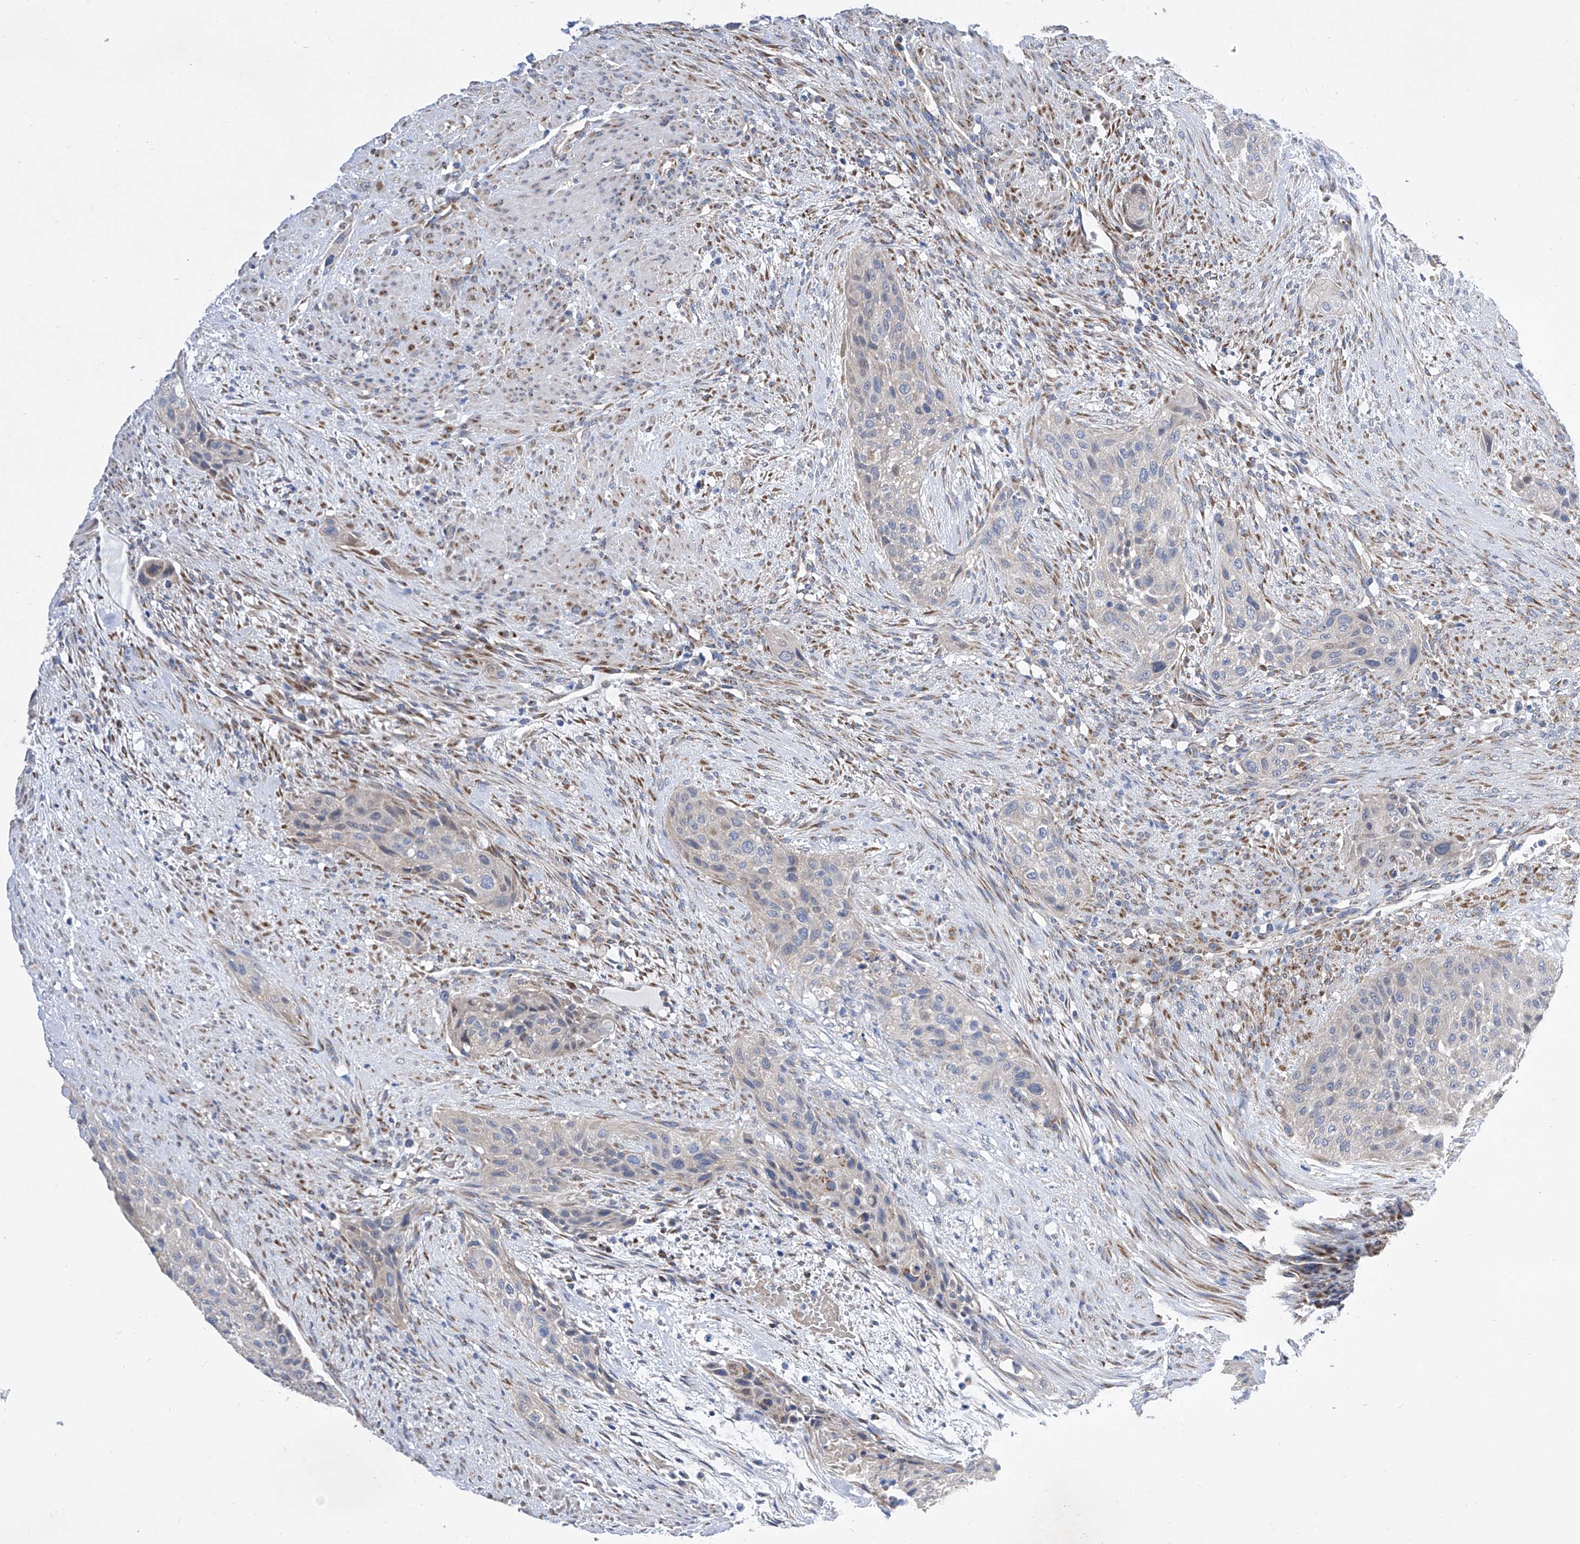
{"staining": {"intensity": "negative", "quantity": "none", "location": "none"}, "tissue": "urothelial cancer", "cell_type": "Tumor cells", "image_type": "cancer", "snomed": [{"axis": "morphology", "description": "Urothelial carcinoma, High grade"}, {"axis": "topography", "description": "Urinary bladder"}], "caption": "DAB (3,3'-diaminobenzidine) immunohistochemical staining of urothelial cancer reveals no significant staining in tumor cells.", "gene": "TJAP1", "patient": {"sex": "male", "age": 35}}